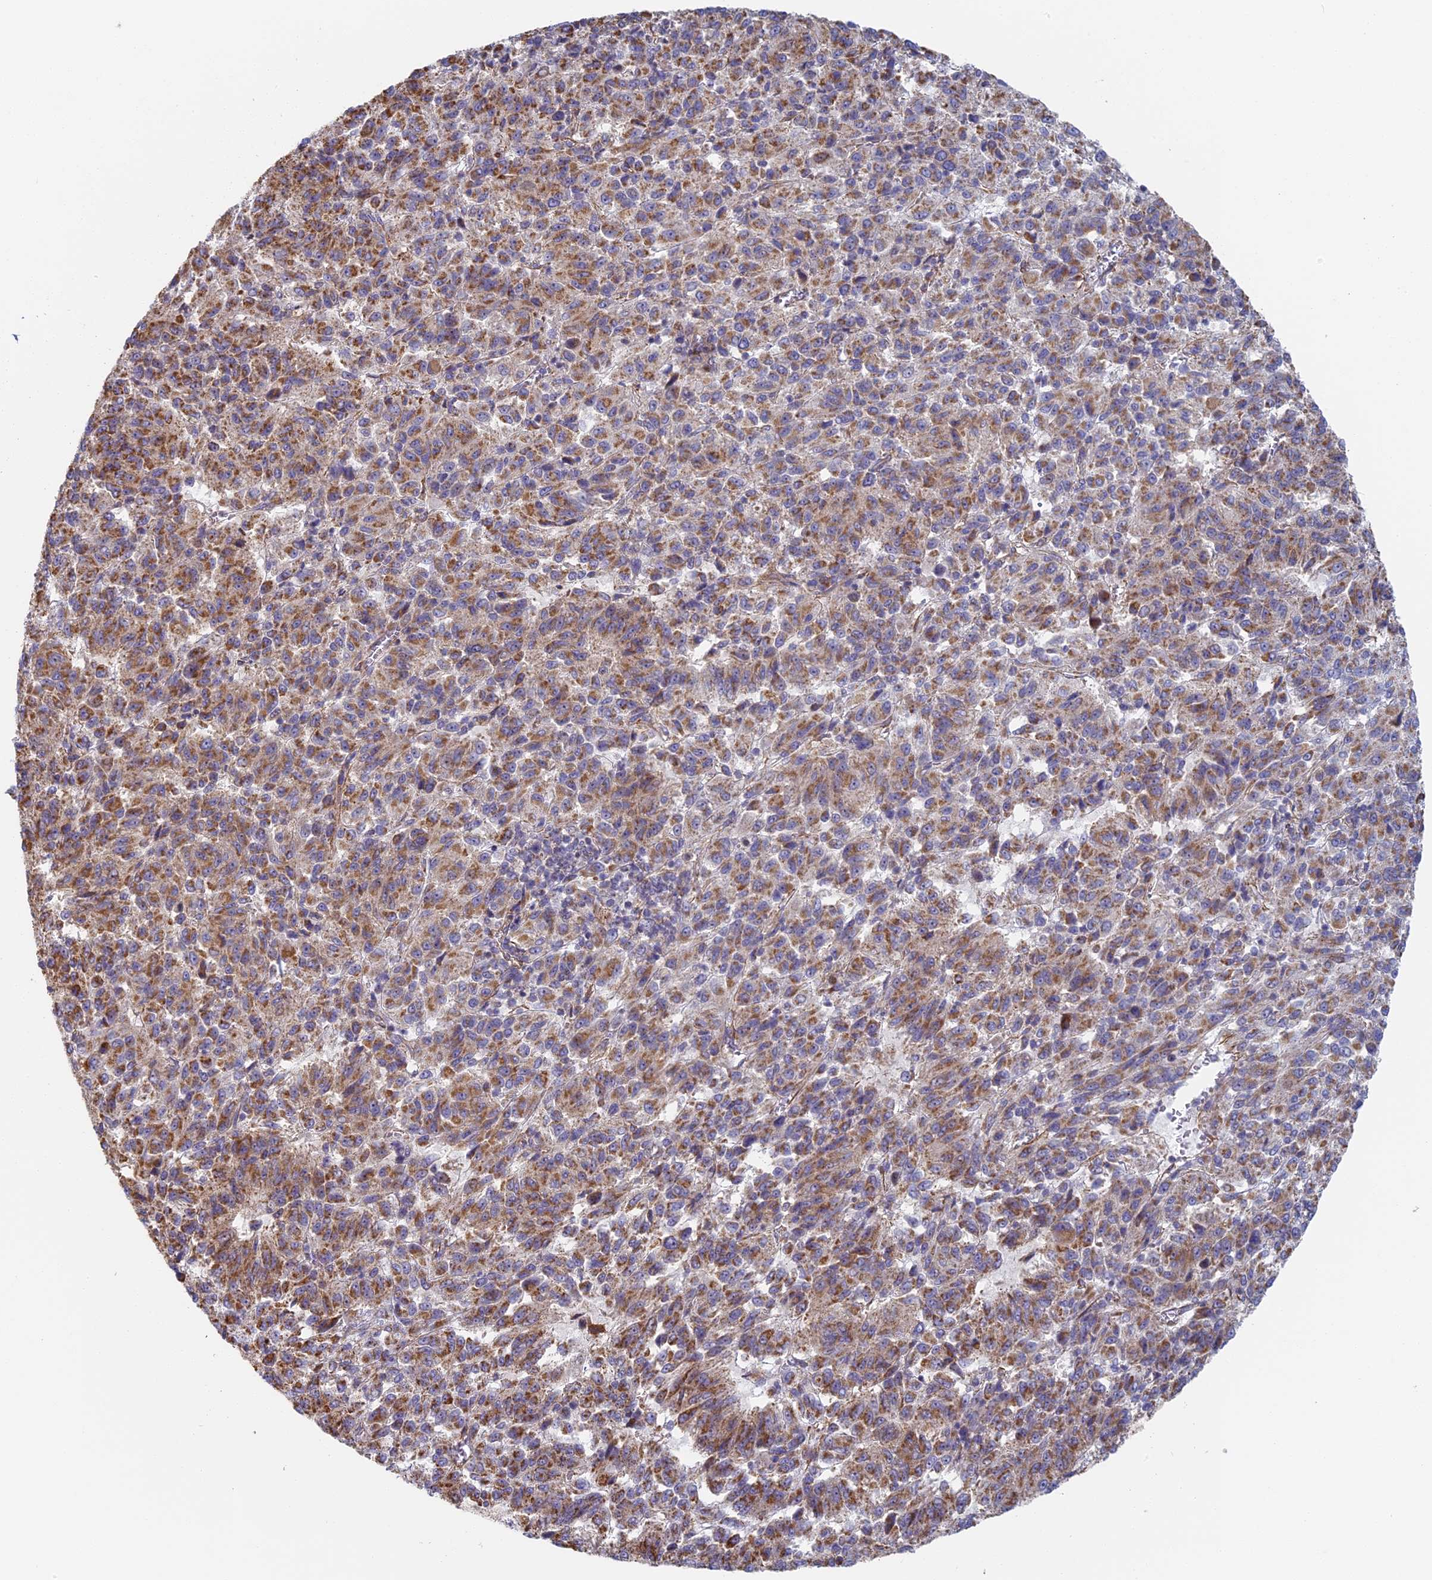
{"staining": {"intensity": "moderate", "quantity": ">75%", "location": "cytoplasmic/membranous"}, "tissue": "melanoma", "cell_type": "Tumor cells", "image_type": "cancer", "snomed": [{"axis": "morphology", "description": "Malignant melanoma, Metastatic site"}, {"axis": "topography", "description": "Lung"}], "caption": "The immunohistochemical stain highlights moderate cytoplasmic/membranous staining in tumor cells of melanoma tissue.", "gene": "DDA1", "patient": {"sex": "male", "age": 64}}